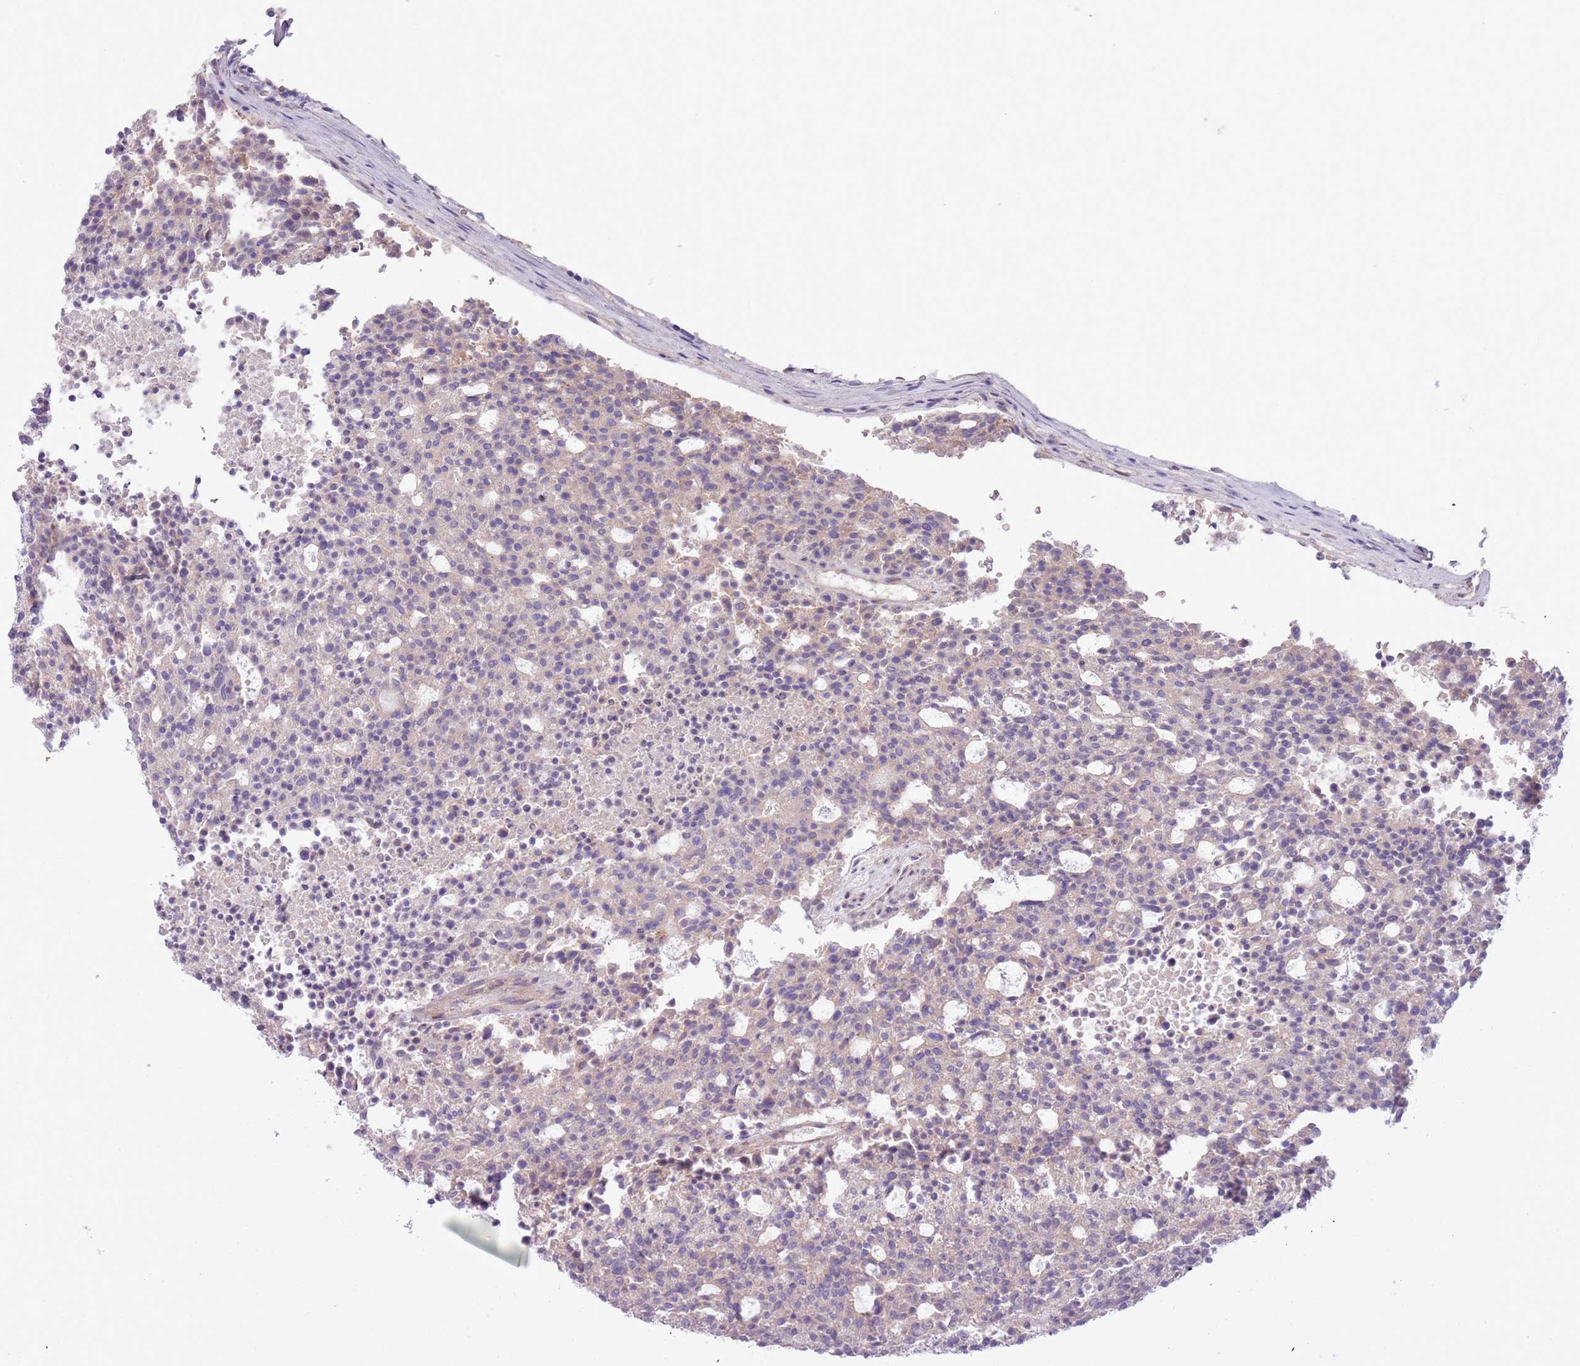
{"staining": {"intensity": "weak", "quantity": "<25%", "location": "cytoplasmic/membranous"}, "tissue": "carcinoid", "cell_type": "Tumor cells", "image_type": "cancer", "snomed": [{"axis": "morphology", "description": "Carcinoid, malignant, NOS"}, {"axis": "topography", "description": "Pancreas"}], "caption": "Immunohistochemistry (IHC) image of neoplastic tissue: carcinoid stained with DAB exhibits no significant protein expression in tumor cells.", "gene": "MRO", "patient": {"sex": "female", "age": 54}}